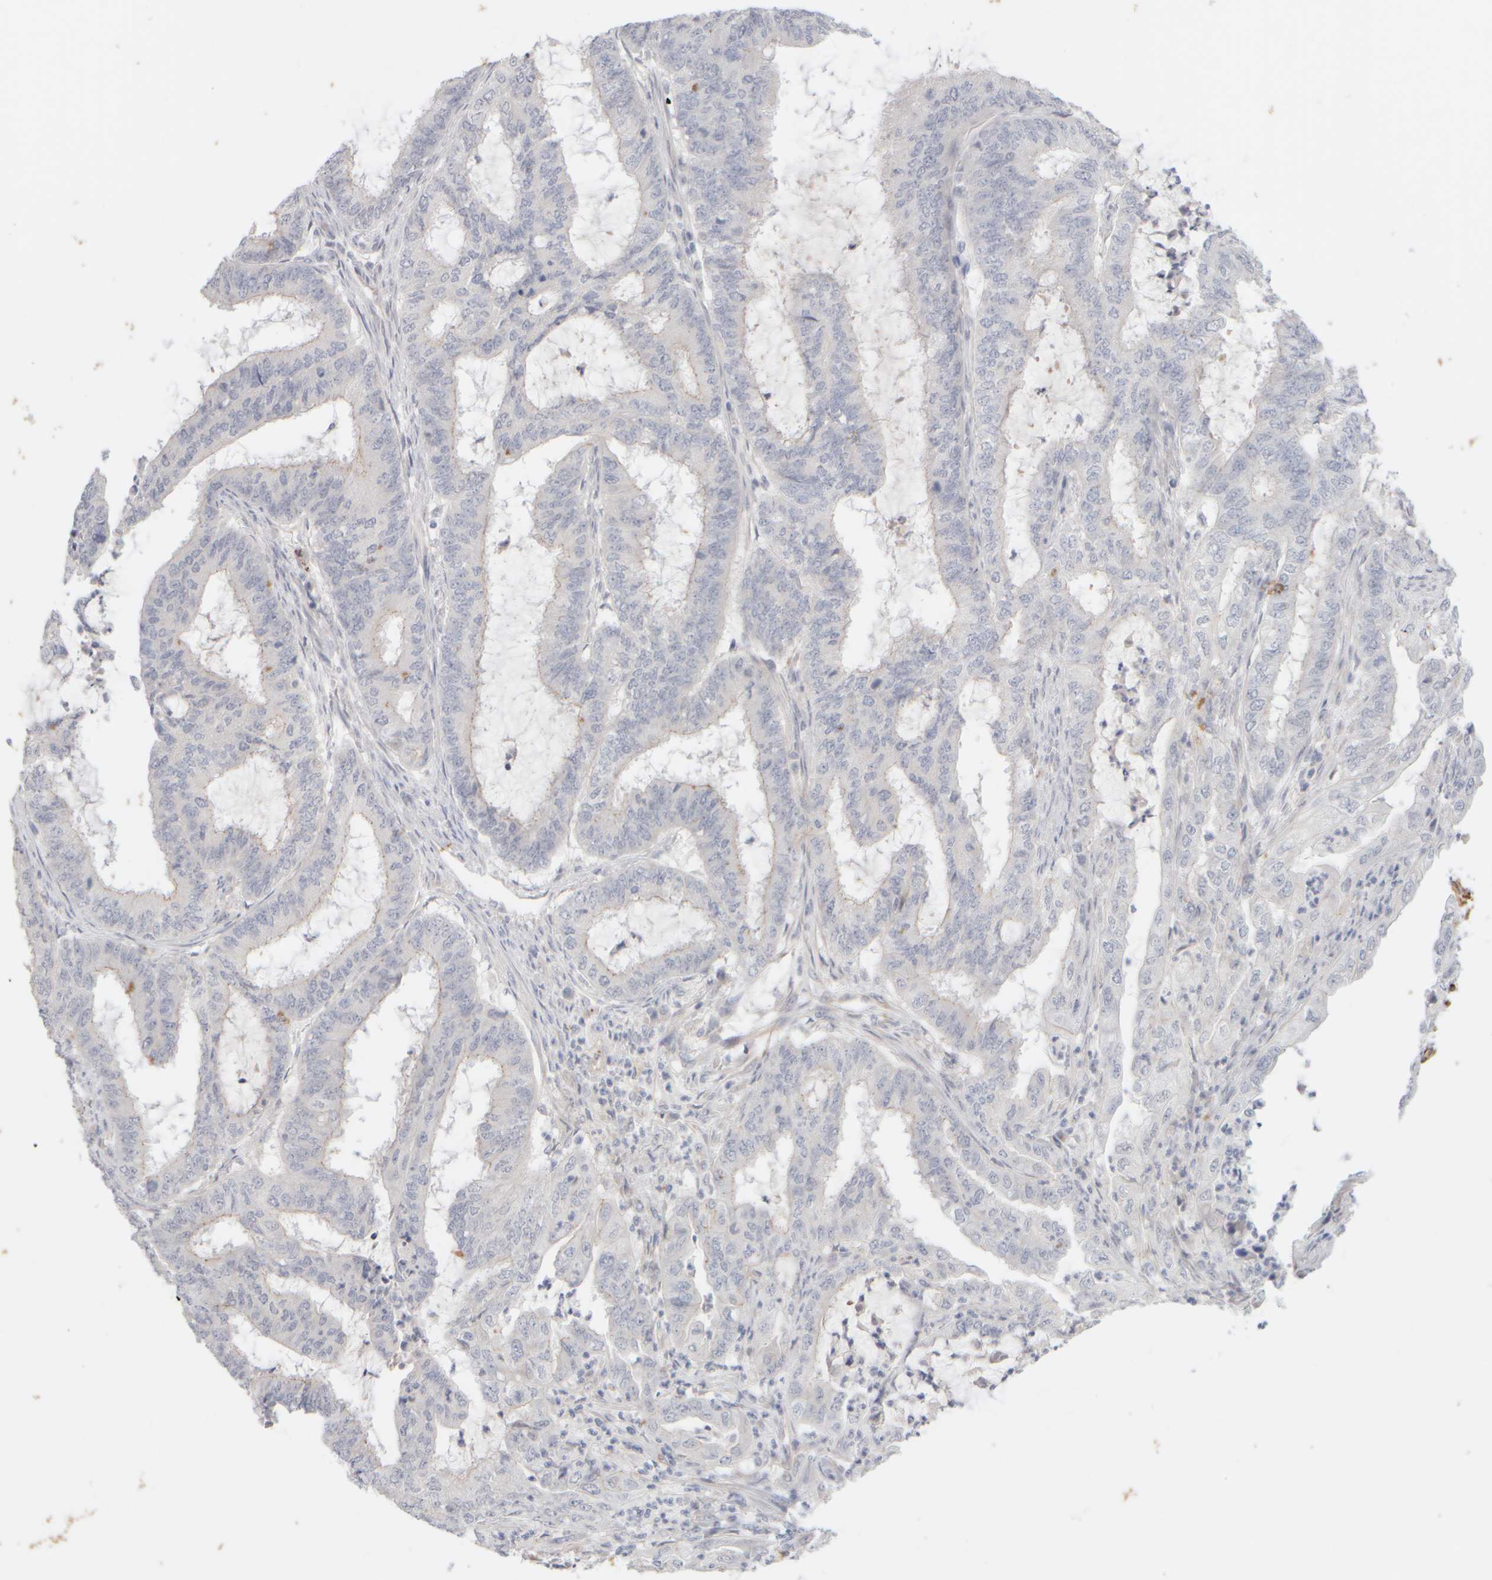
{"staining": {"intensity": "negative", "quantity": "none", "location": "none"}, "tissue": "endometrial cancer", "cell_type": "Tumor cells", "image_type": "cancer", "snomed": [{"axis": "morphology", "description": "Adenocarcinoma, NOS"}, {"axis": "topography", "description": "Endometrium"}], "caption": "IHC histopathology image of human endometrial cancer (adenocarcinoma) stained for a protein (brown), which shows no expression in tumor cells.", "gene": "GOPC", "patient": {"sex": "female", "age": 51}}